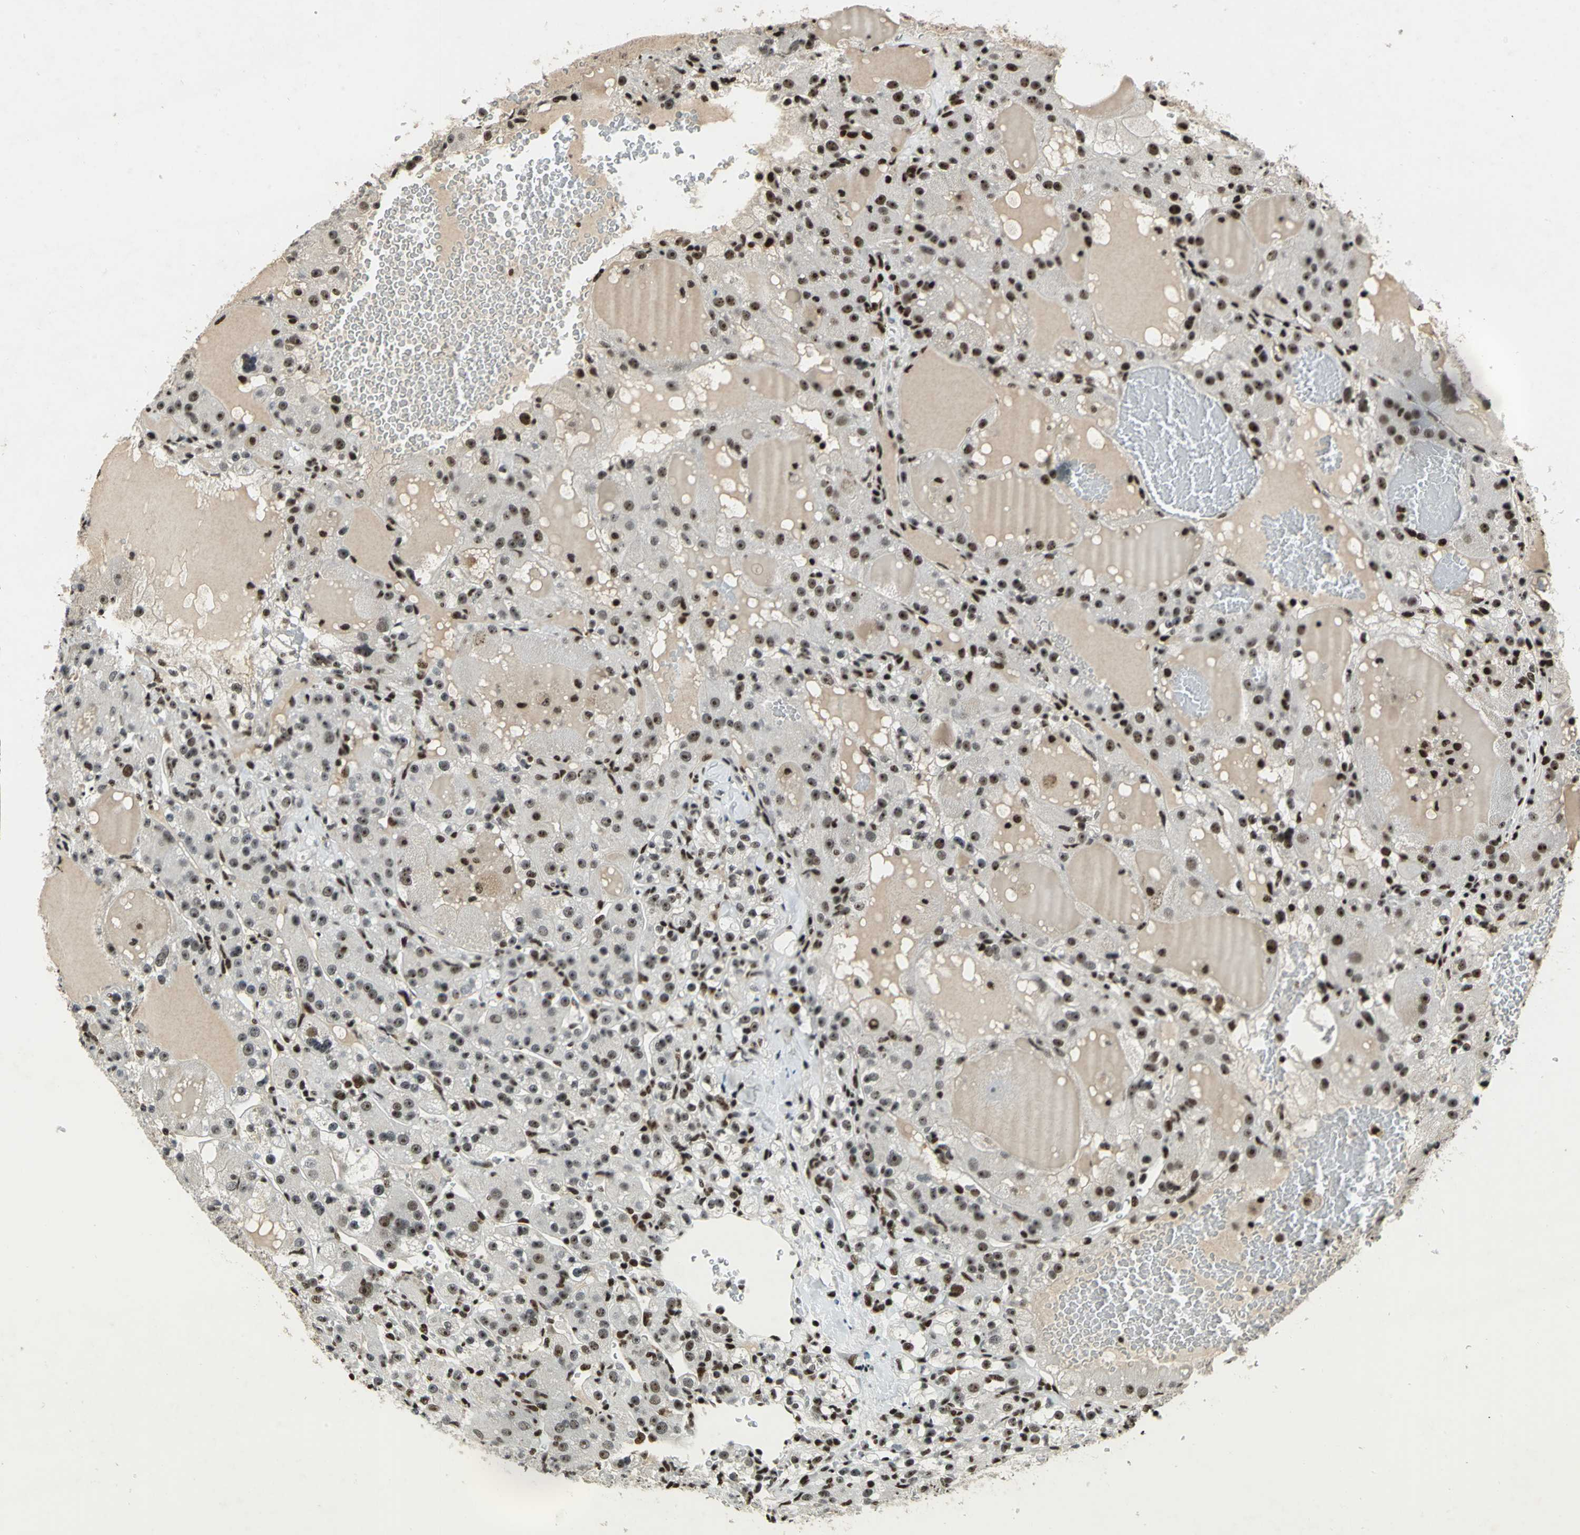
{"staining": {"intensity": "strong", "quantity": ">75%", "location": "nuclear"}, "tissue": "renal cancer", "cell_type": "Tumor cells", "image_type": "cancer", "snomed": [{"axis": "morphology", "description": "Normal tissue, NOS"}, {"axis": "morphology", "description": "Adenocarcinoma, NOS"}, {"axis": "topography", "description": "Kidney"}], "caption": "Strong nuclear protein staining is seen in about >75% of tumor cells in renal adenocarcinoma. (DAB IHC, brown staining for protein, blue staining for nuclei).", "gene": "UBTF", "patient": {"sex": "male", "age": 61}}